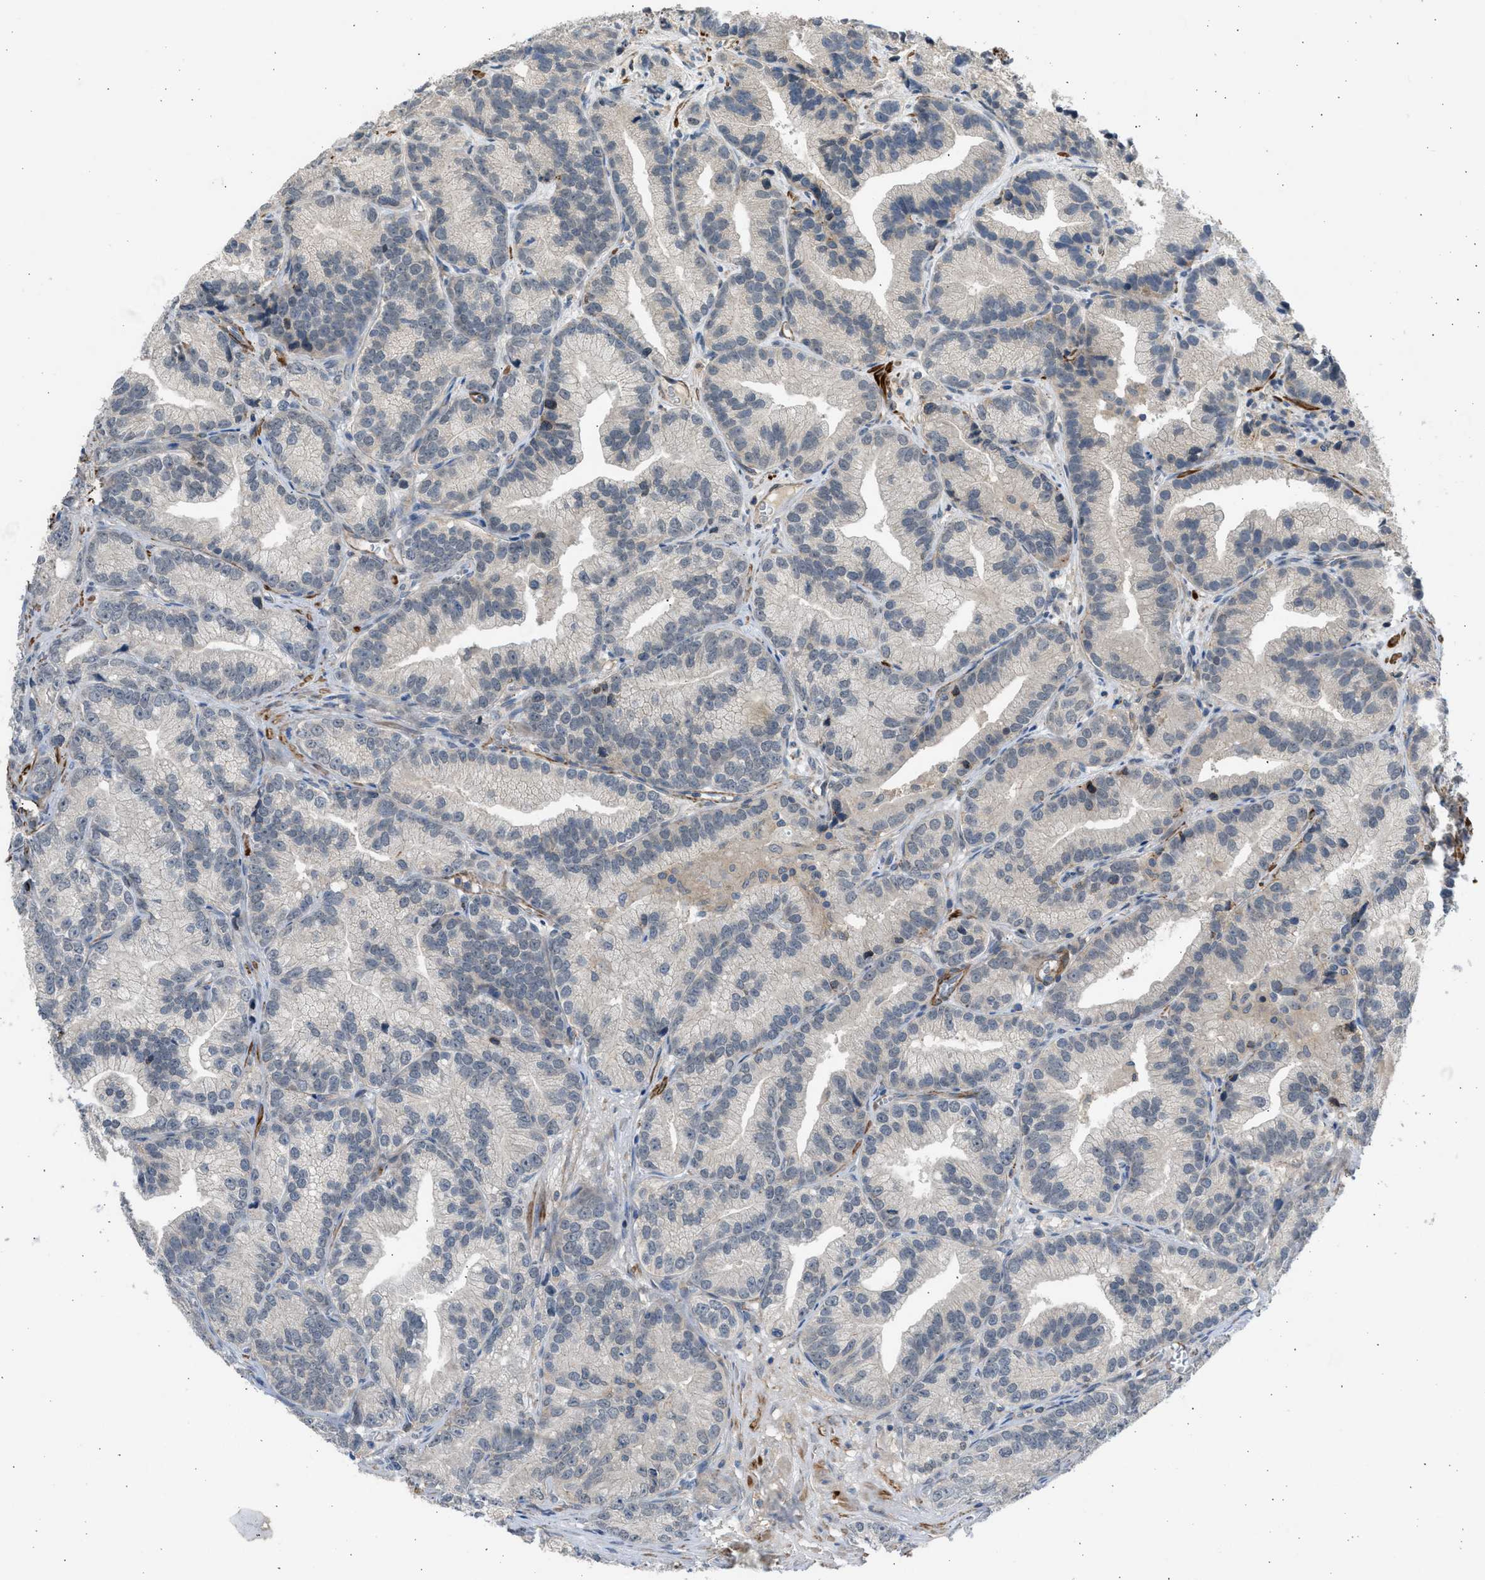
{"staining": {"intensity": "negative", "quantity": "none", "location": "none"}, "tissue": "prostate cancer", "cell_type": "Tumor cells", "image_type": "cancer", "snomed": [{"axis": "morphology", "description": "Adenocarcinoma, Low grade"}, {"axis": "topography", "description": "Prostate"}], "caption": "Photomicrograph shows no significant protein staining in tumor cells of prostate adenocarcinoma (low-grade).", "gene": "PCNX3", "patient": {"sex": "male", "age": 89}}